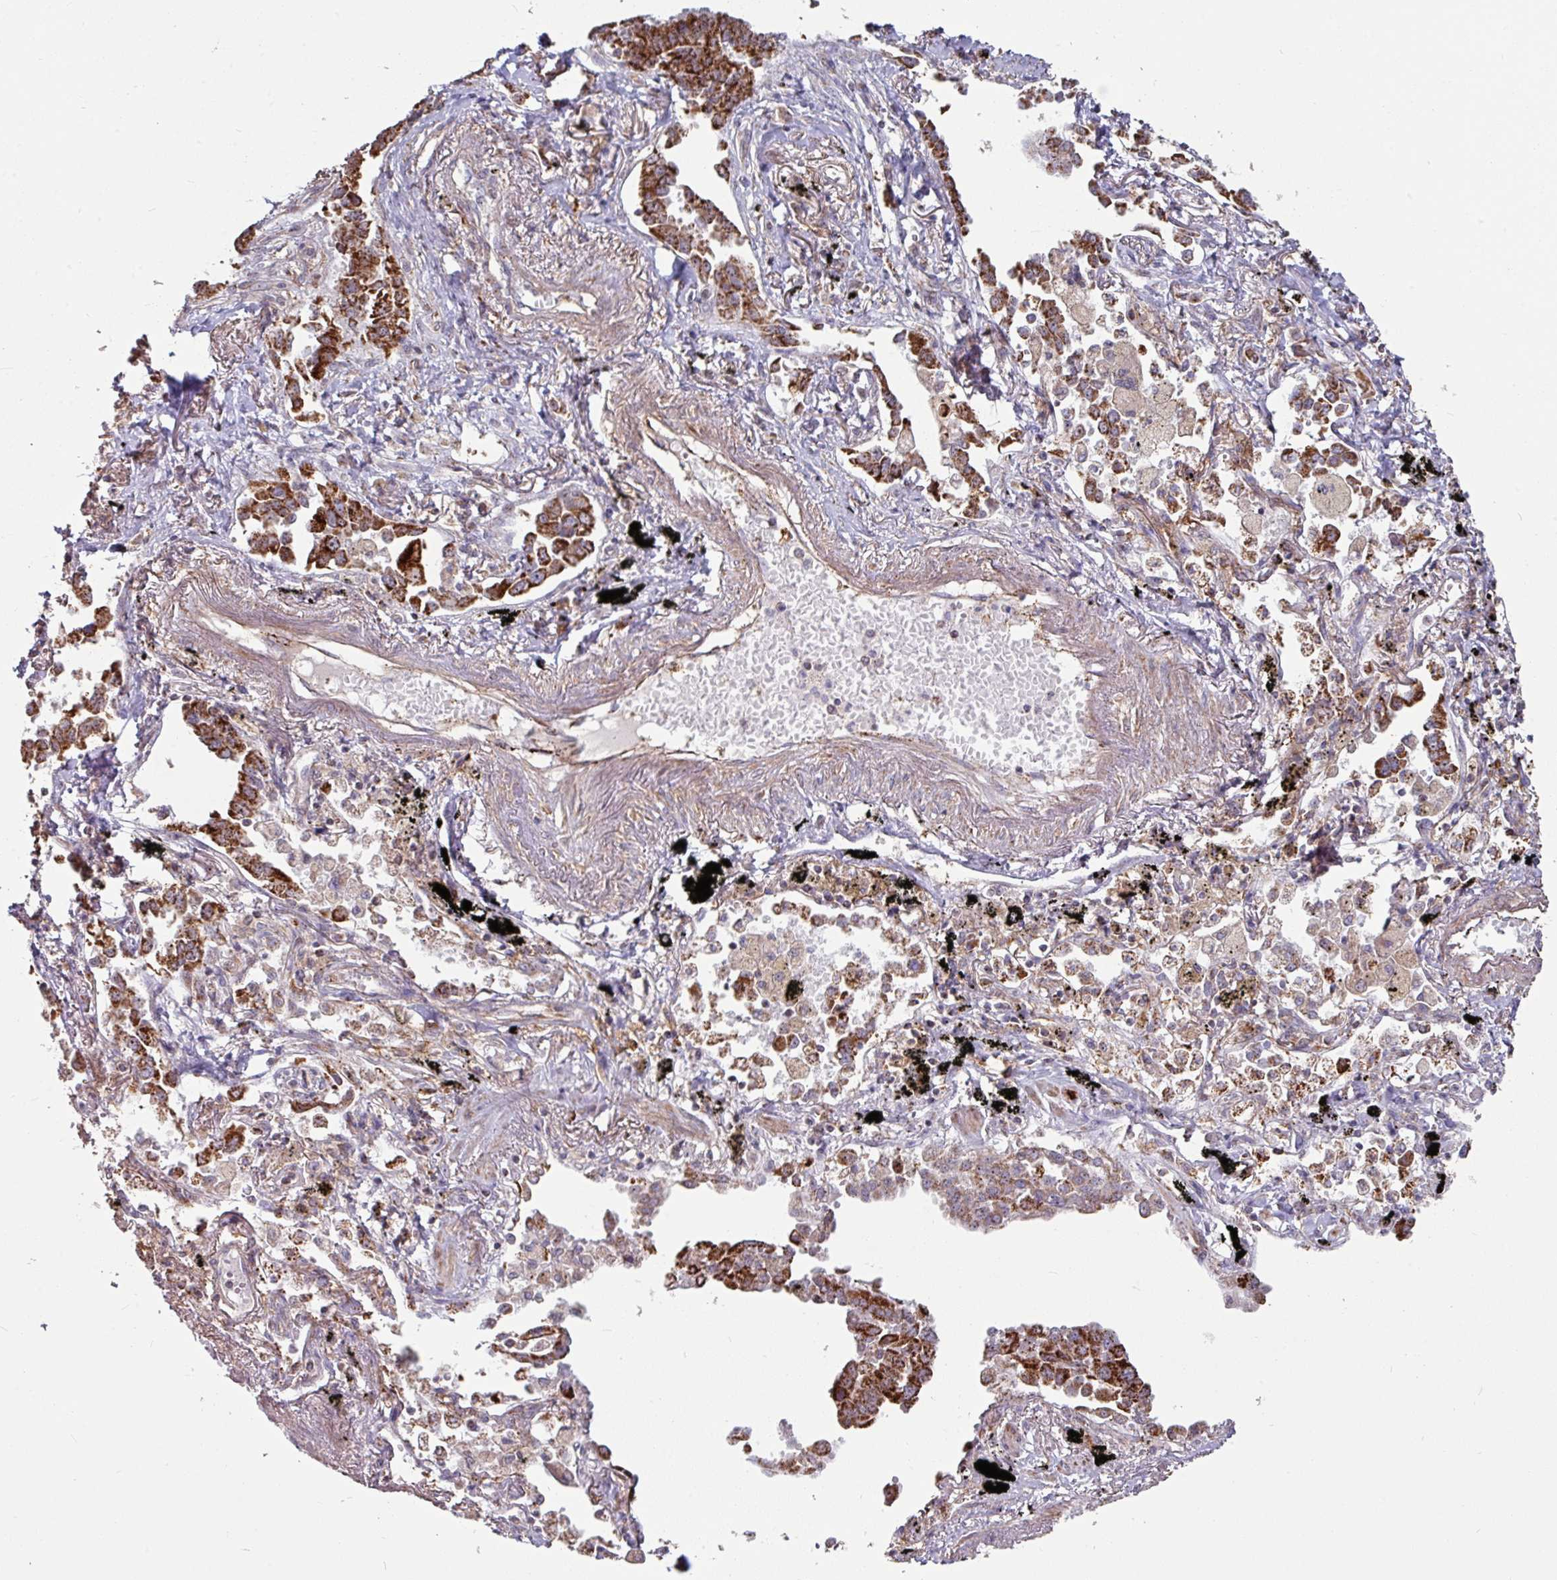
{"staining": {"intensity": "strong", "quantity": ">75%", "location": "cytoplasmic/membranous"}, "tissue": "lung cancer", "cell_type": "Tumor cells", "image_type": "cancer", "snomed": [{"axis": "morphology", "description": "Adenocarcinoma, NOS"}, {"axis": "topography", "description": "Lung"}], "caption": "Strong cytoplasmic/membranous positivity for a protein is present in about >75% of tumor cells of lung cancer using immunohistochemistry (IHC).", "gene": "OR2D3", "patient": {"sex": "male", "age": 67}}